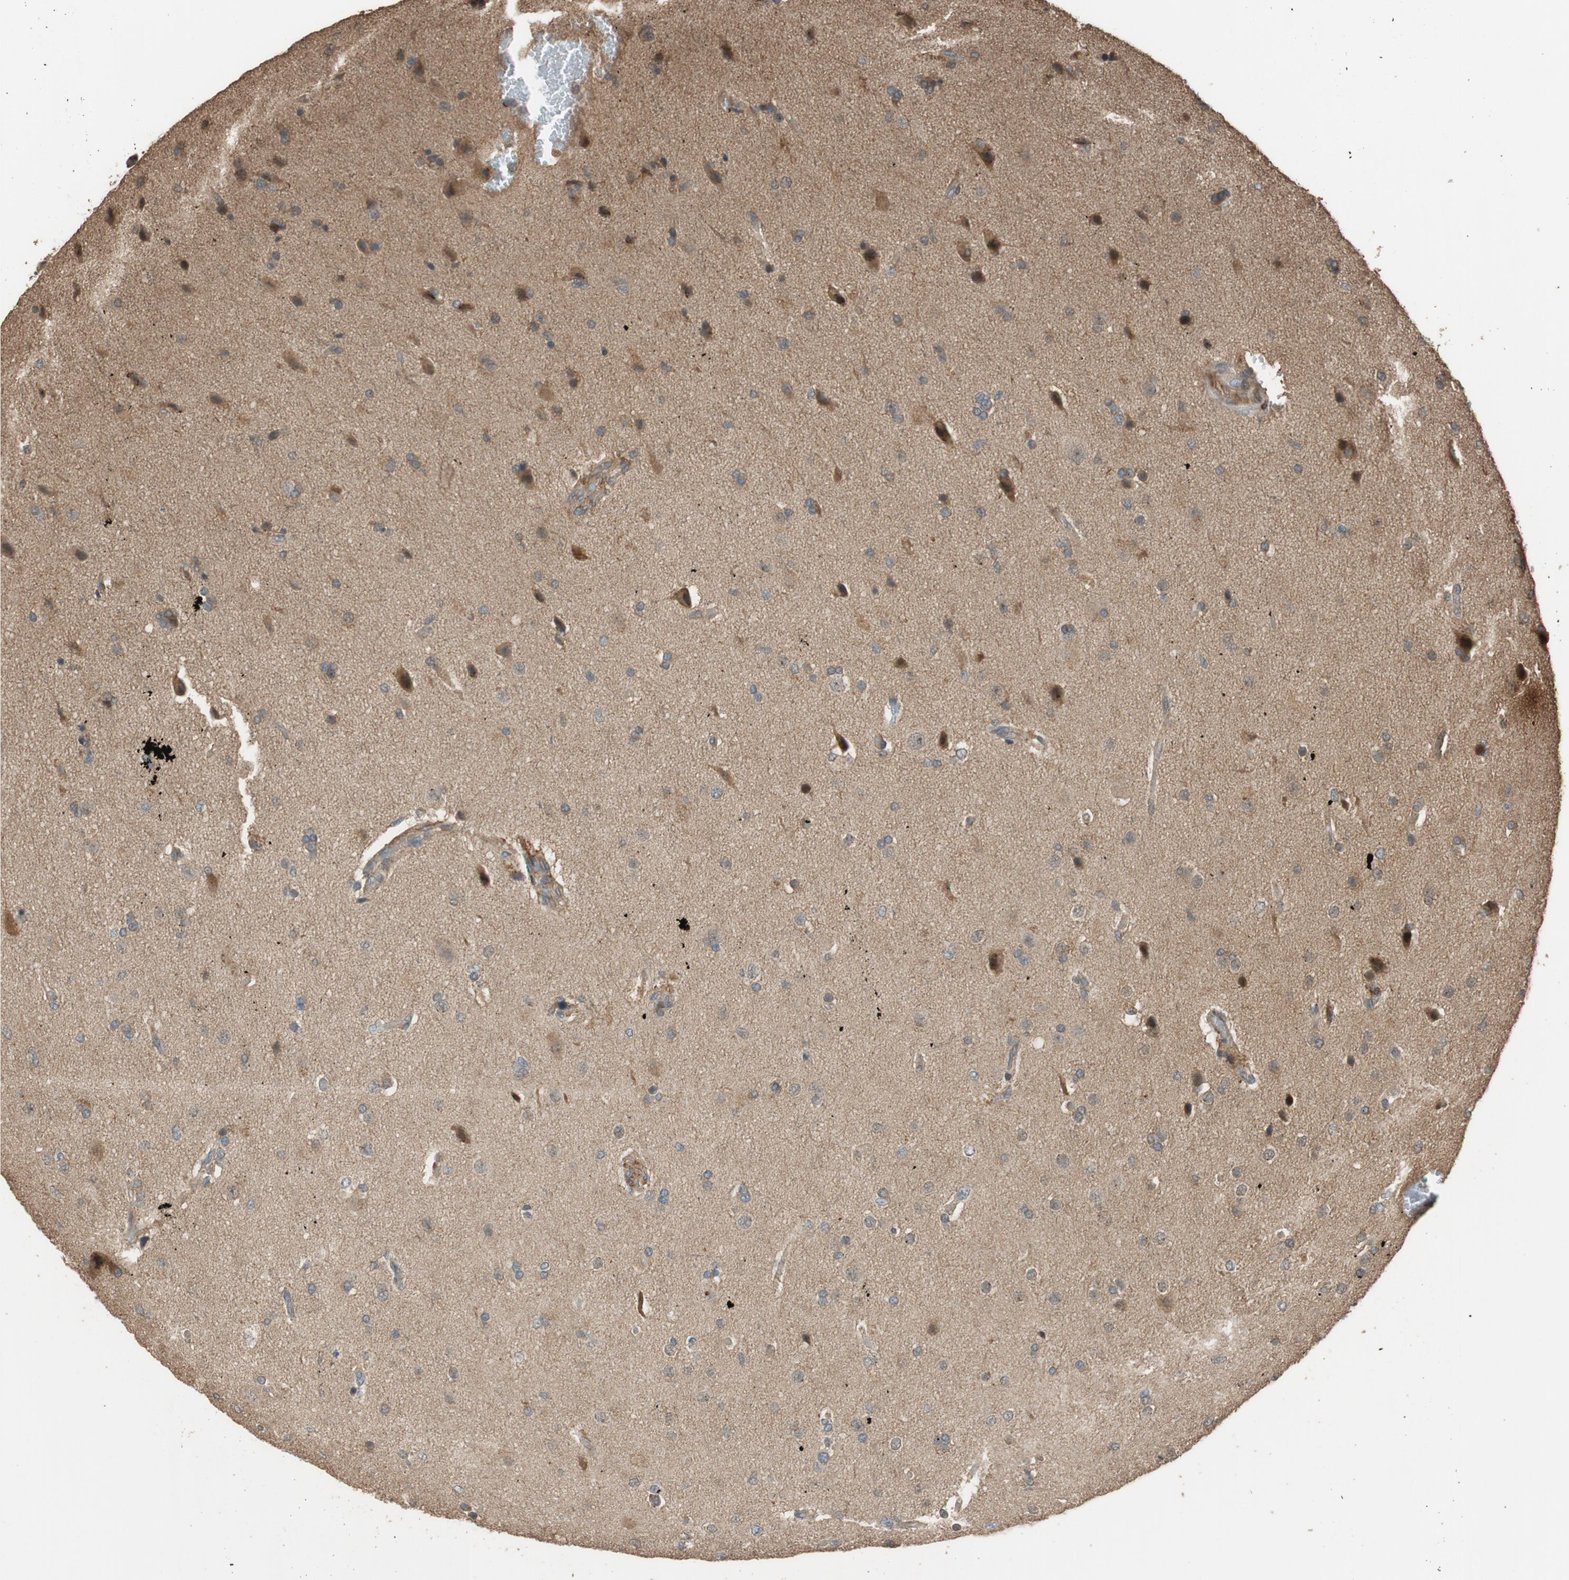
{"staining": {"intensity": "moderate", "quantity": "25%-75%", "location": "cytoplasmic/membranous,nuclear"}, "tissue": "glioma", "cell_type": "Tumor cells", "image_type": "cancer", "snomed": [{"axis": "morphology", "description": "Glioma, malignant, High grade"}, {"axis": "topography", "description": "Brain"}], "caption": "Immunohistochemistry (IHC) micrograph of glioma stained for a protein (brown), which demonstrates medium levels of moderate cytoplasmic/membranous and nuclear staining in about 25%-75% of tumor cells.", "gene": "MST1R", "patient": {"sex": "male", "age": 71}}